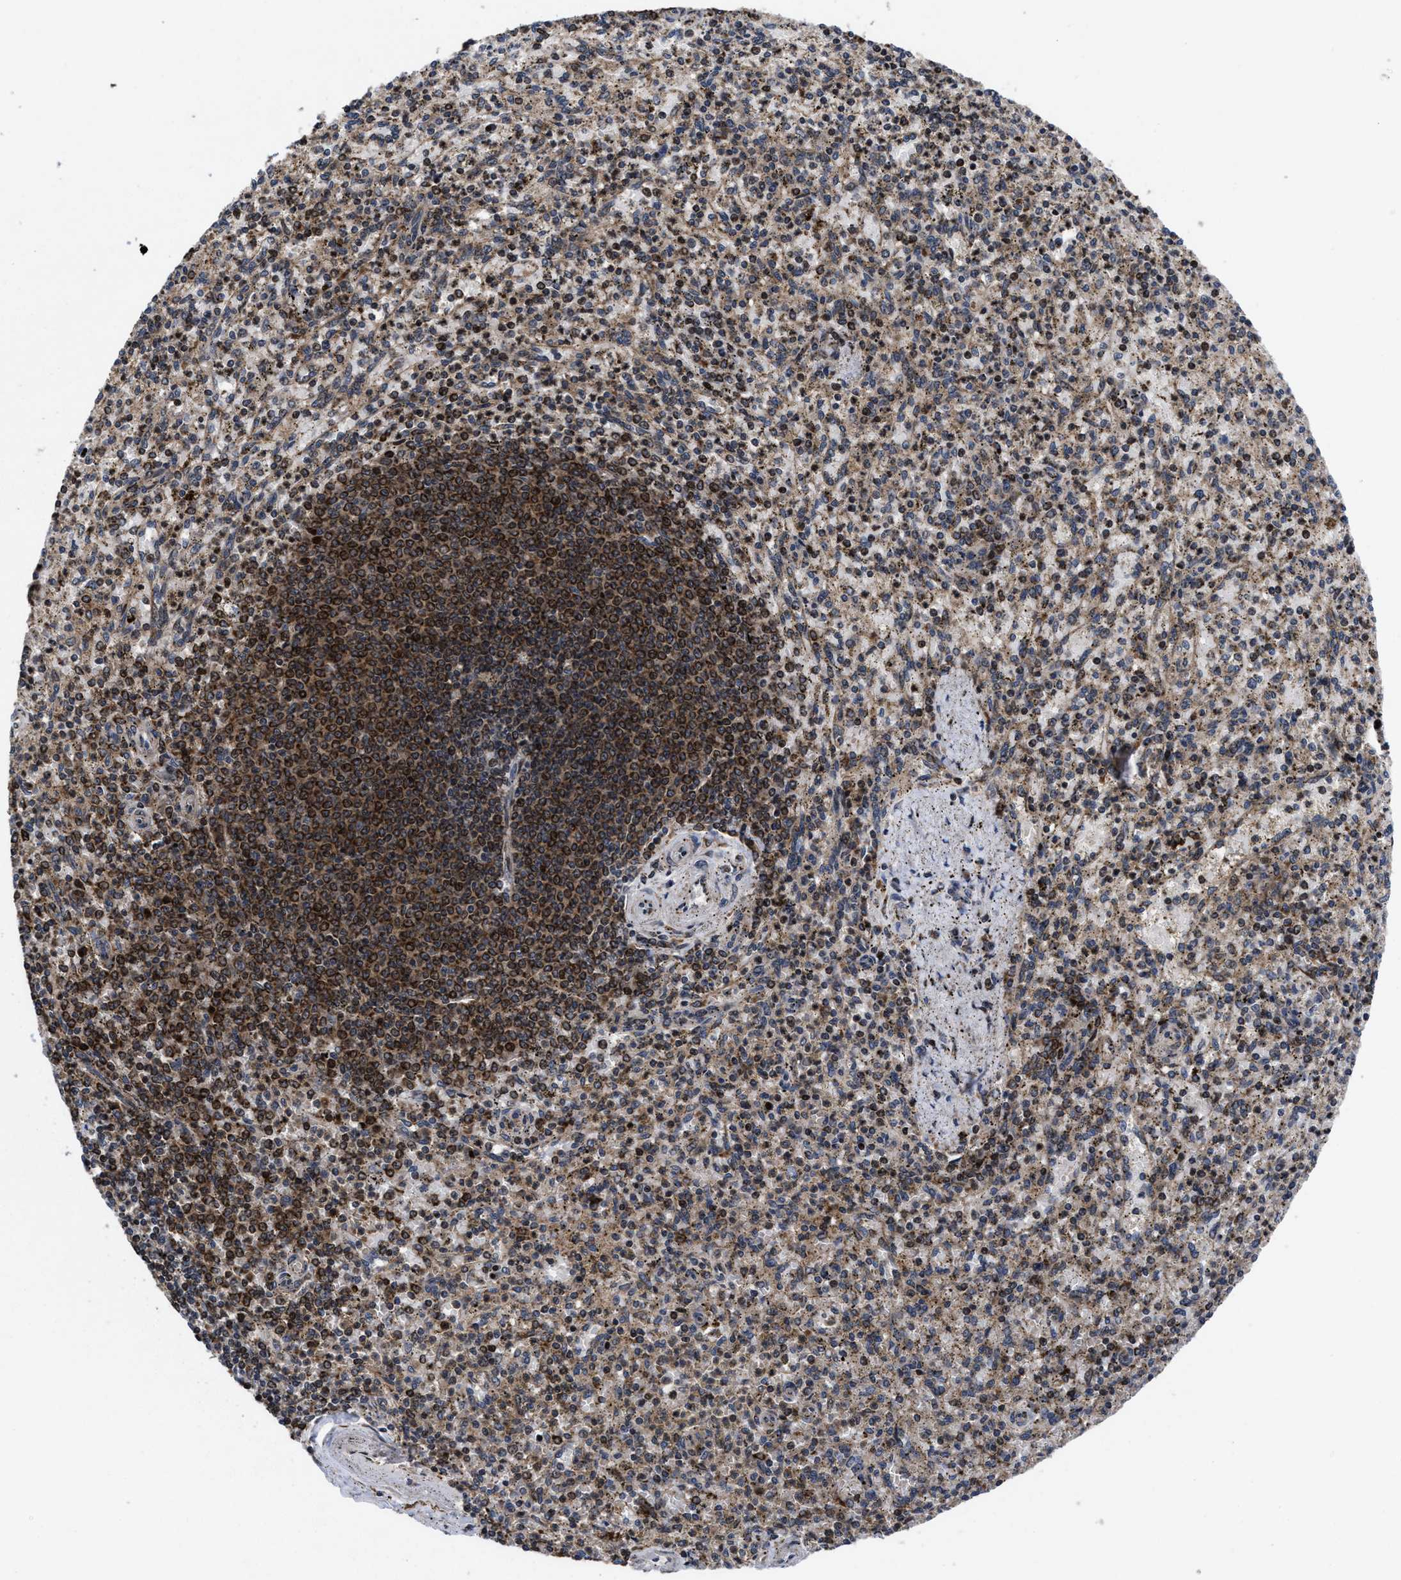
{"staining": {"intensity": "weak", "quantity": ">75%", "location": "cytoplasmic/membranous"}, "tissue": "spleen", "cell_type": "Cells in red pulp", "image_type": "normal", "snomed": [{"axis": "morphology", "description": "Normal tissue, NOS"}, {"axis": "topography", "description": "Spleen"}], "caption": "Human spleen stained for a protein (brown) shows weak cytoplasmic/membranous positive staining in about >75% of cells in red pulp.", "gene": "MRPL50", "patient": {"sex": "male", "age": 72}}